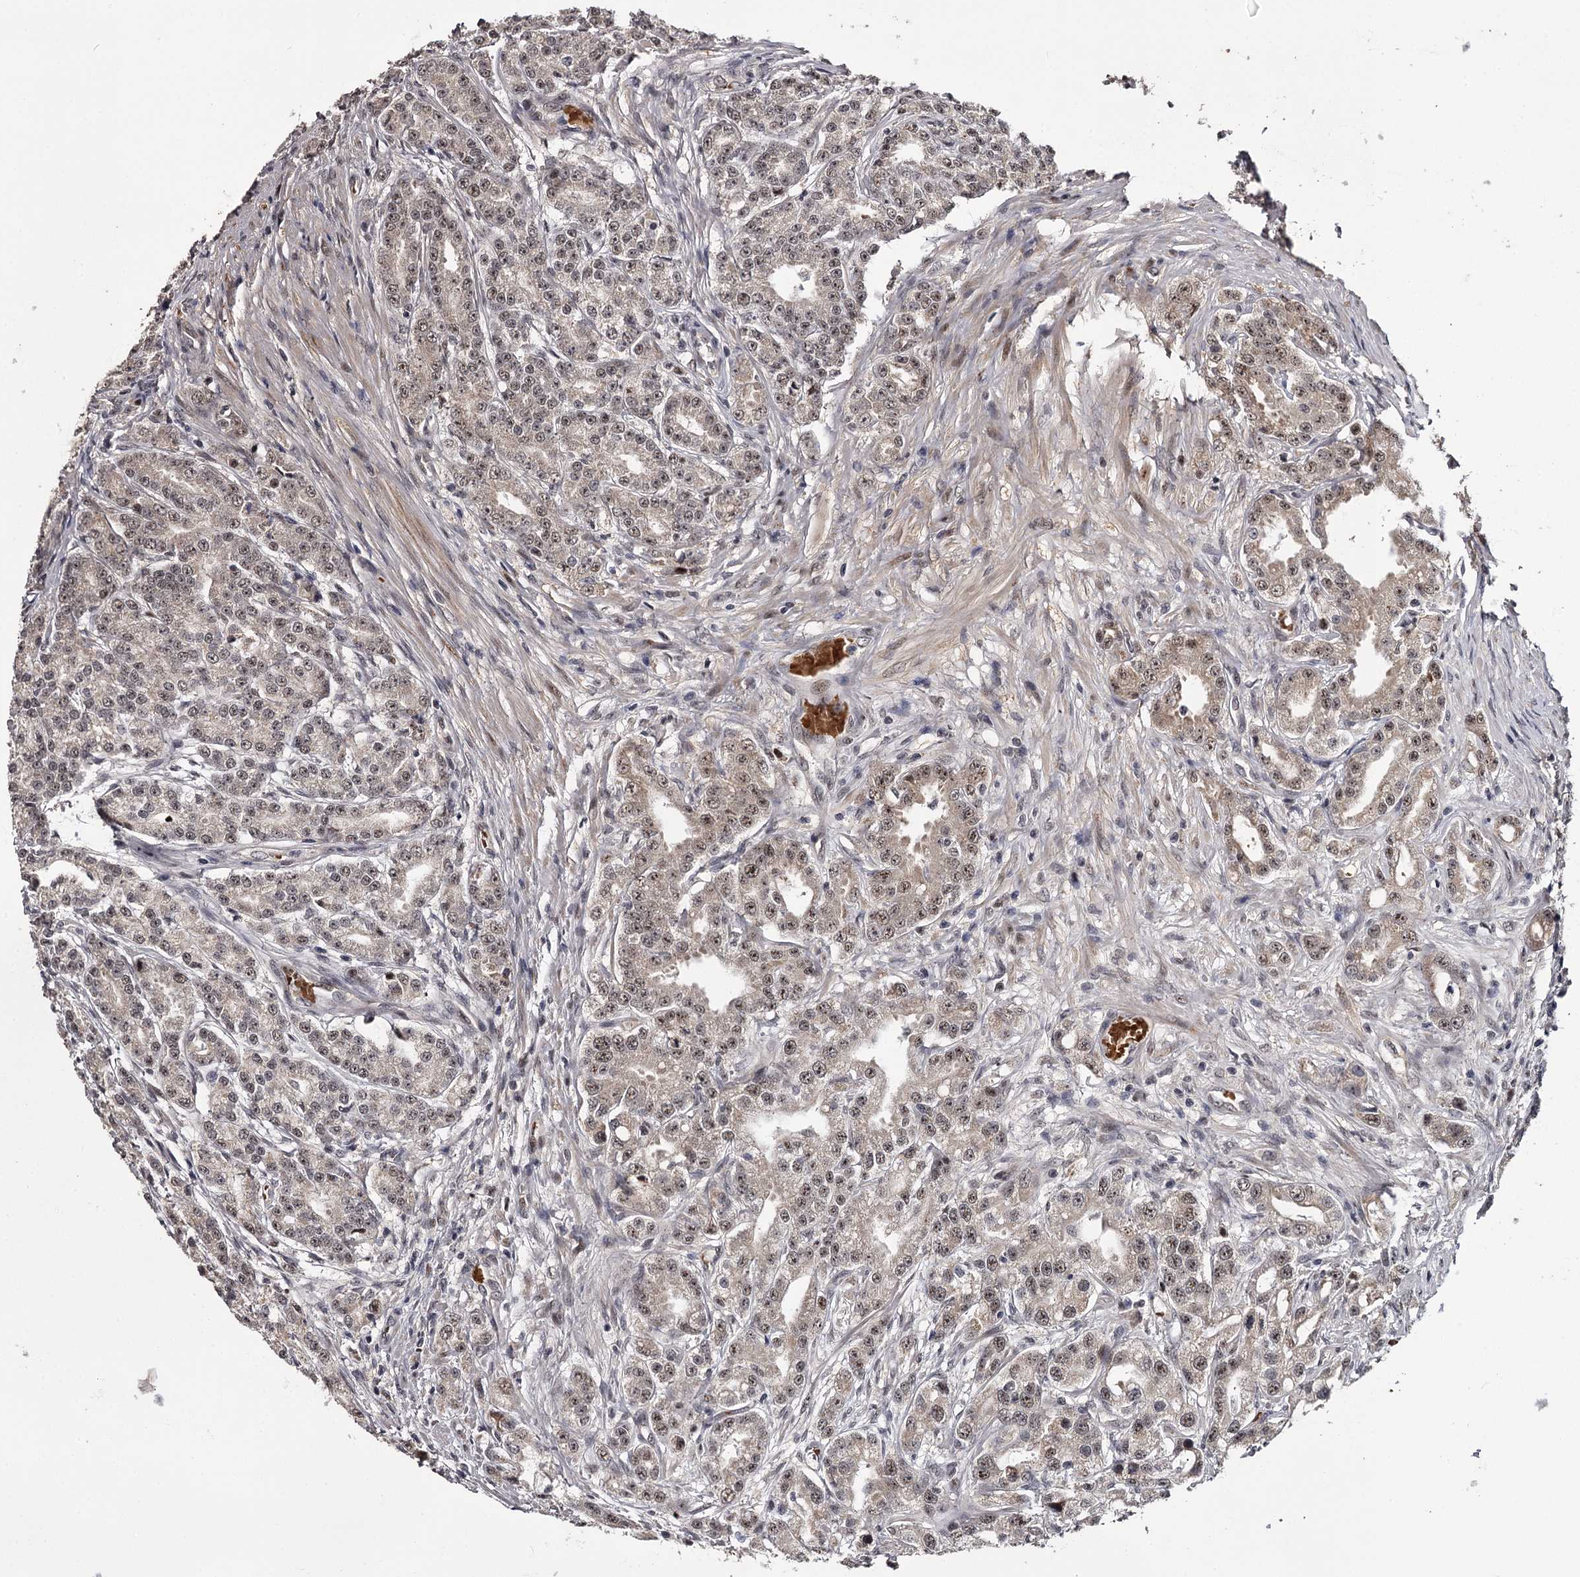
{"staining": {"intensity": "weak", "quantity": "25%-75%", "location": "nuclear"}, "tissue": "prostate cancer", "cell_type": "Tumor cells", "image_type": "cancer", "snomed": [{"axis": "morphology", "description": "Adenocarcinoma, High grade"}, {"axis": "topography", "description": "Prostate"}], "caption": "Immunohistochemistry (IHC) photomicrograph of neoplastic tissue: human prostate cancer (adenocarcinoma (high-grade)) stained using immunohistochemistry (IHC) reveals low levels of weak protein expression localized specifically in the nuclear of tumor cells, appearing as a nuclear brown color.", "gene": "RNF44", "patient": {"sex": "male", "age": 69}}